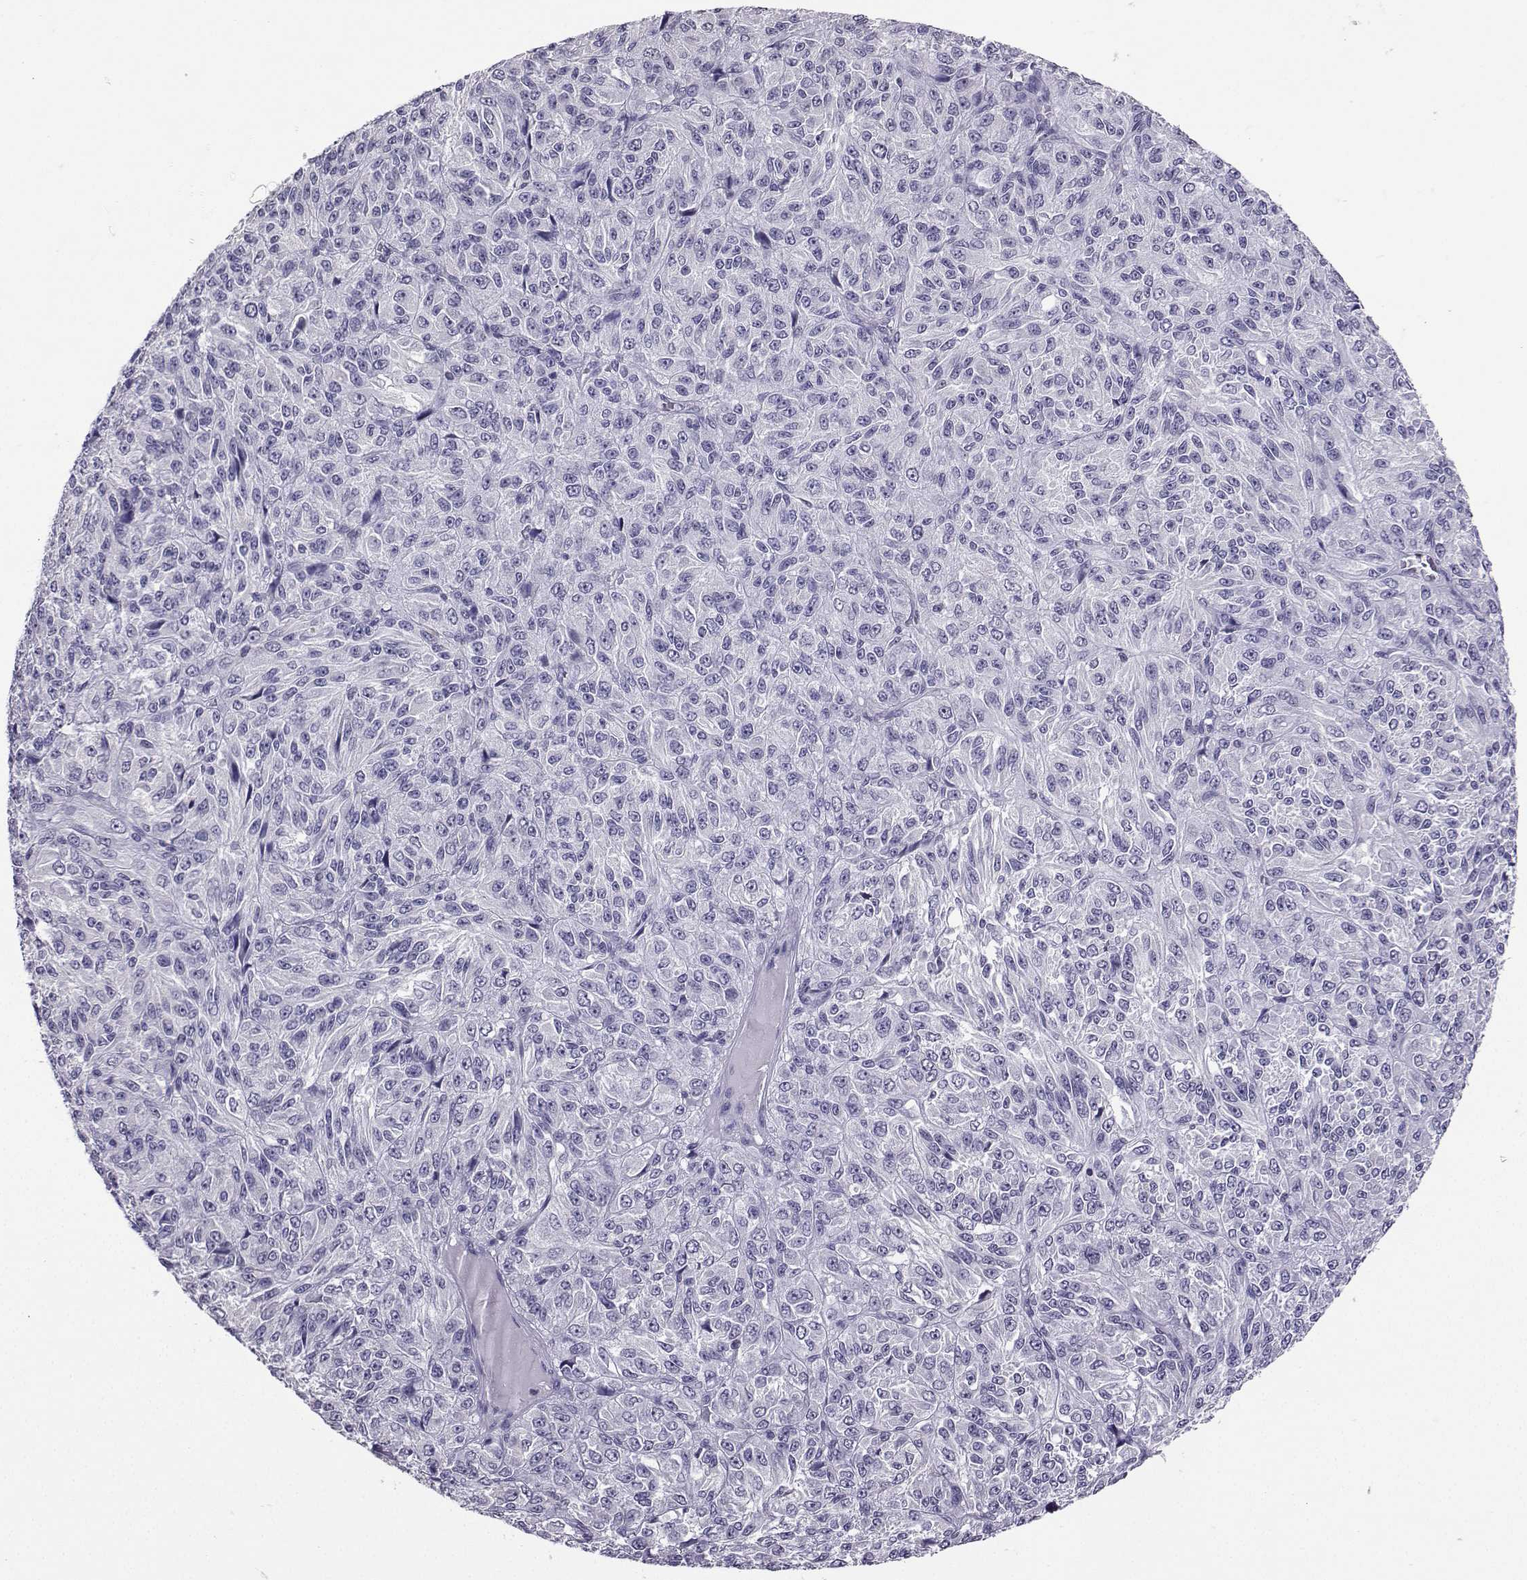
{"staining": {"intensity": "negative", "quantity": "none", "location": "none"}, "tissue": "melanoma", "cell_type": "Tumor cells", "image_type": "cancer", "snomed": [{"axis": "morphology", "description": "Malignant melanoma, Metastatic site"}, {"axis": "topography", "description": "Brain"}], "caption": "Image shows no significant protein positivity in tumor cells of melanoma.", "gene": "TBR1", "patient": {"sex": "female", "age": 56}}